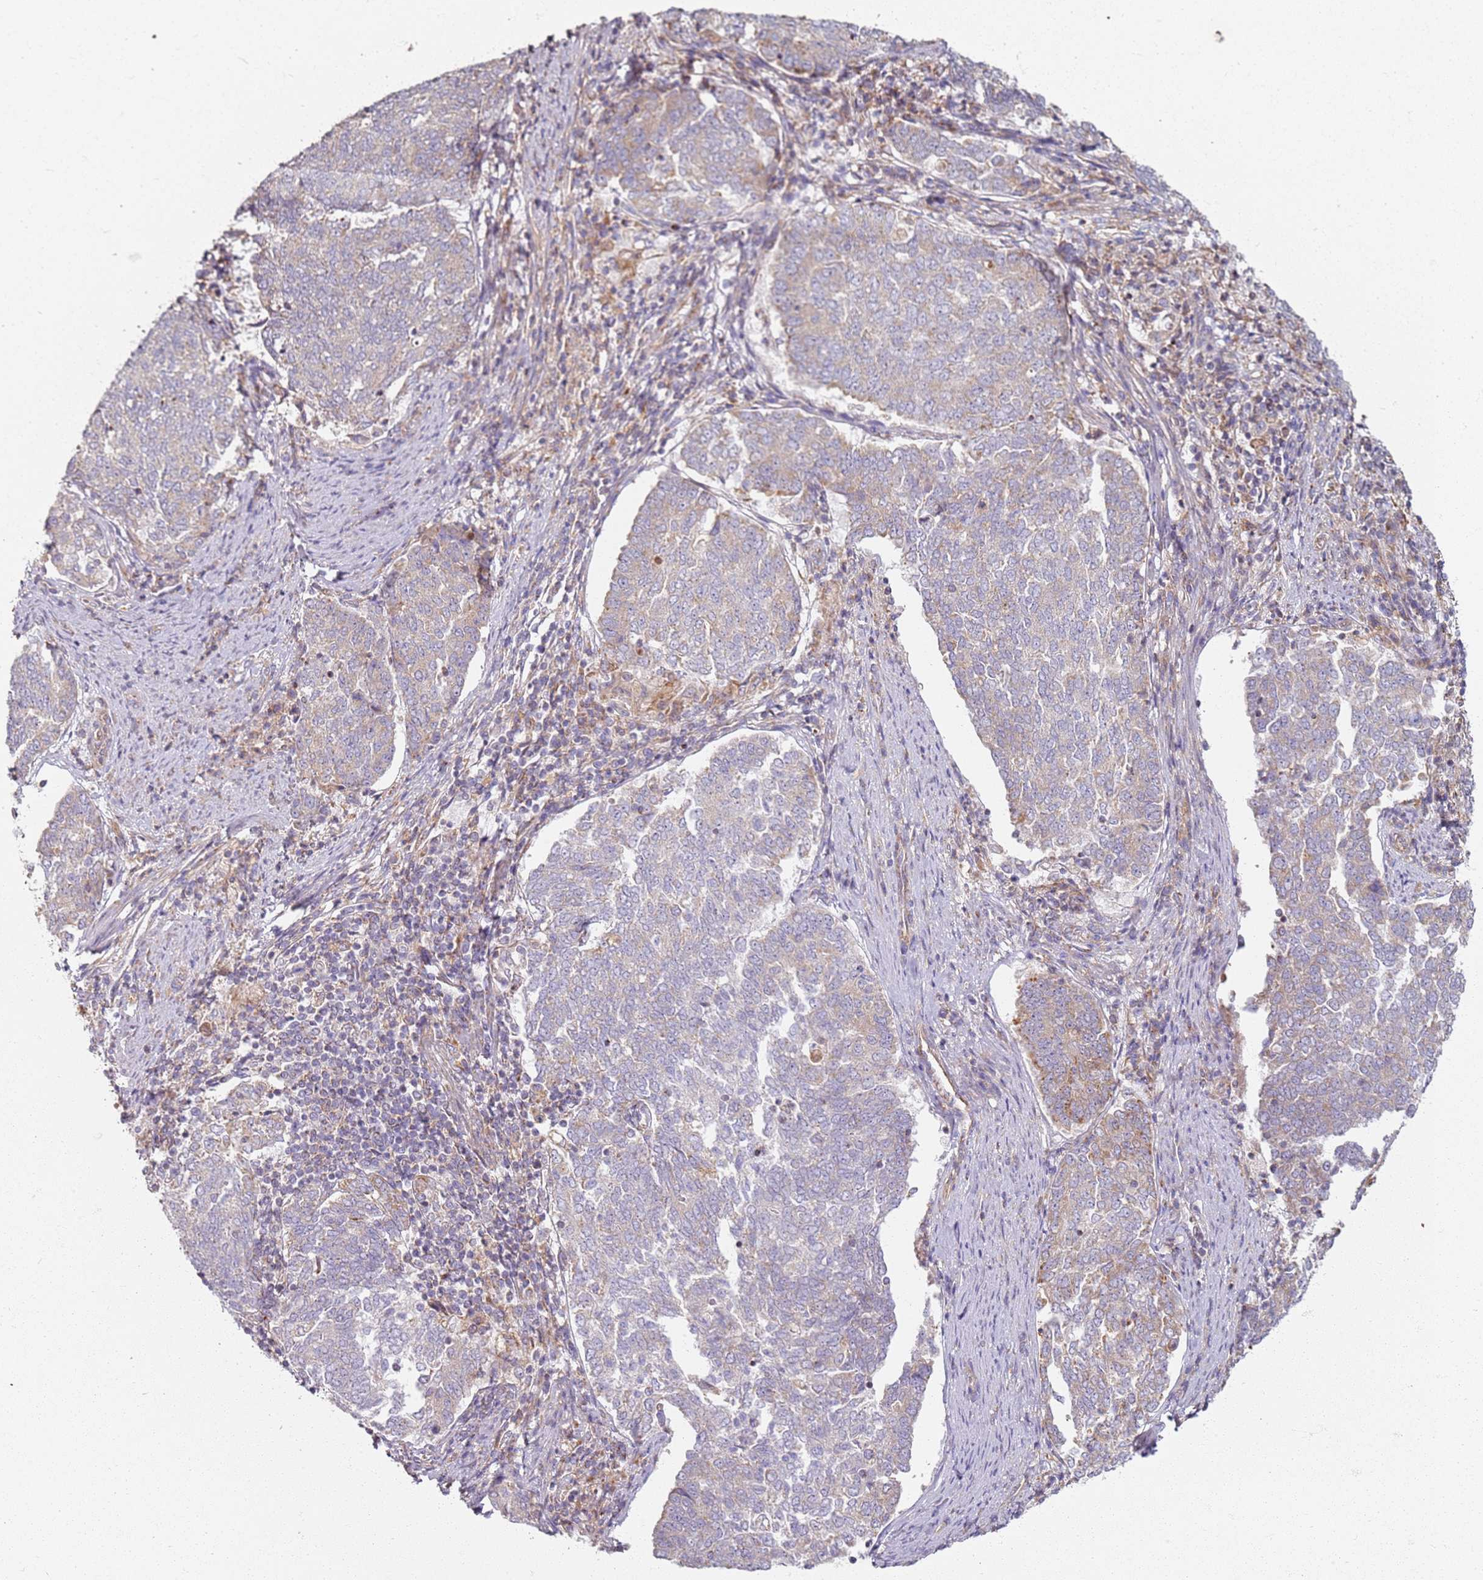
{"staining": {"intensity": "weak", "quantity": "<25%", "location": "cytoplasmic/membranous"}, "tissue": "endometrial cancer", "cell_type": "Tumor cells", "image_type": "cancer", "snomed": [{"axis": "morphology", "description": "Adenocarcinoma, NOS"}, {"axis": "topography", "description": "Endometrium"}], "caption": "DAB immunohistochemical staining of human endometrial cancer shows no significant expression in tumor cells.", "gene": "PROKR2", "patient": {"sex": "female", "age": 80}}